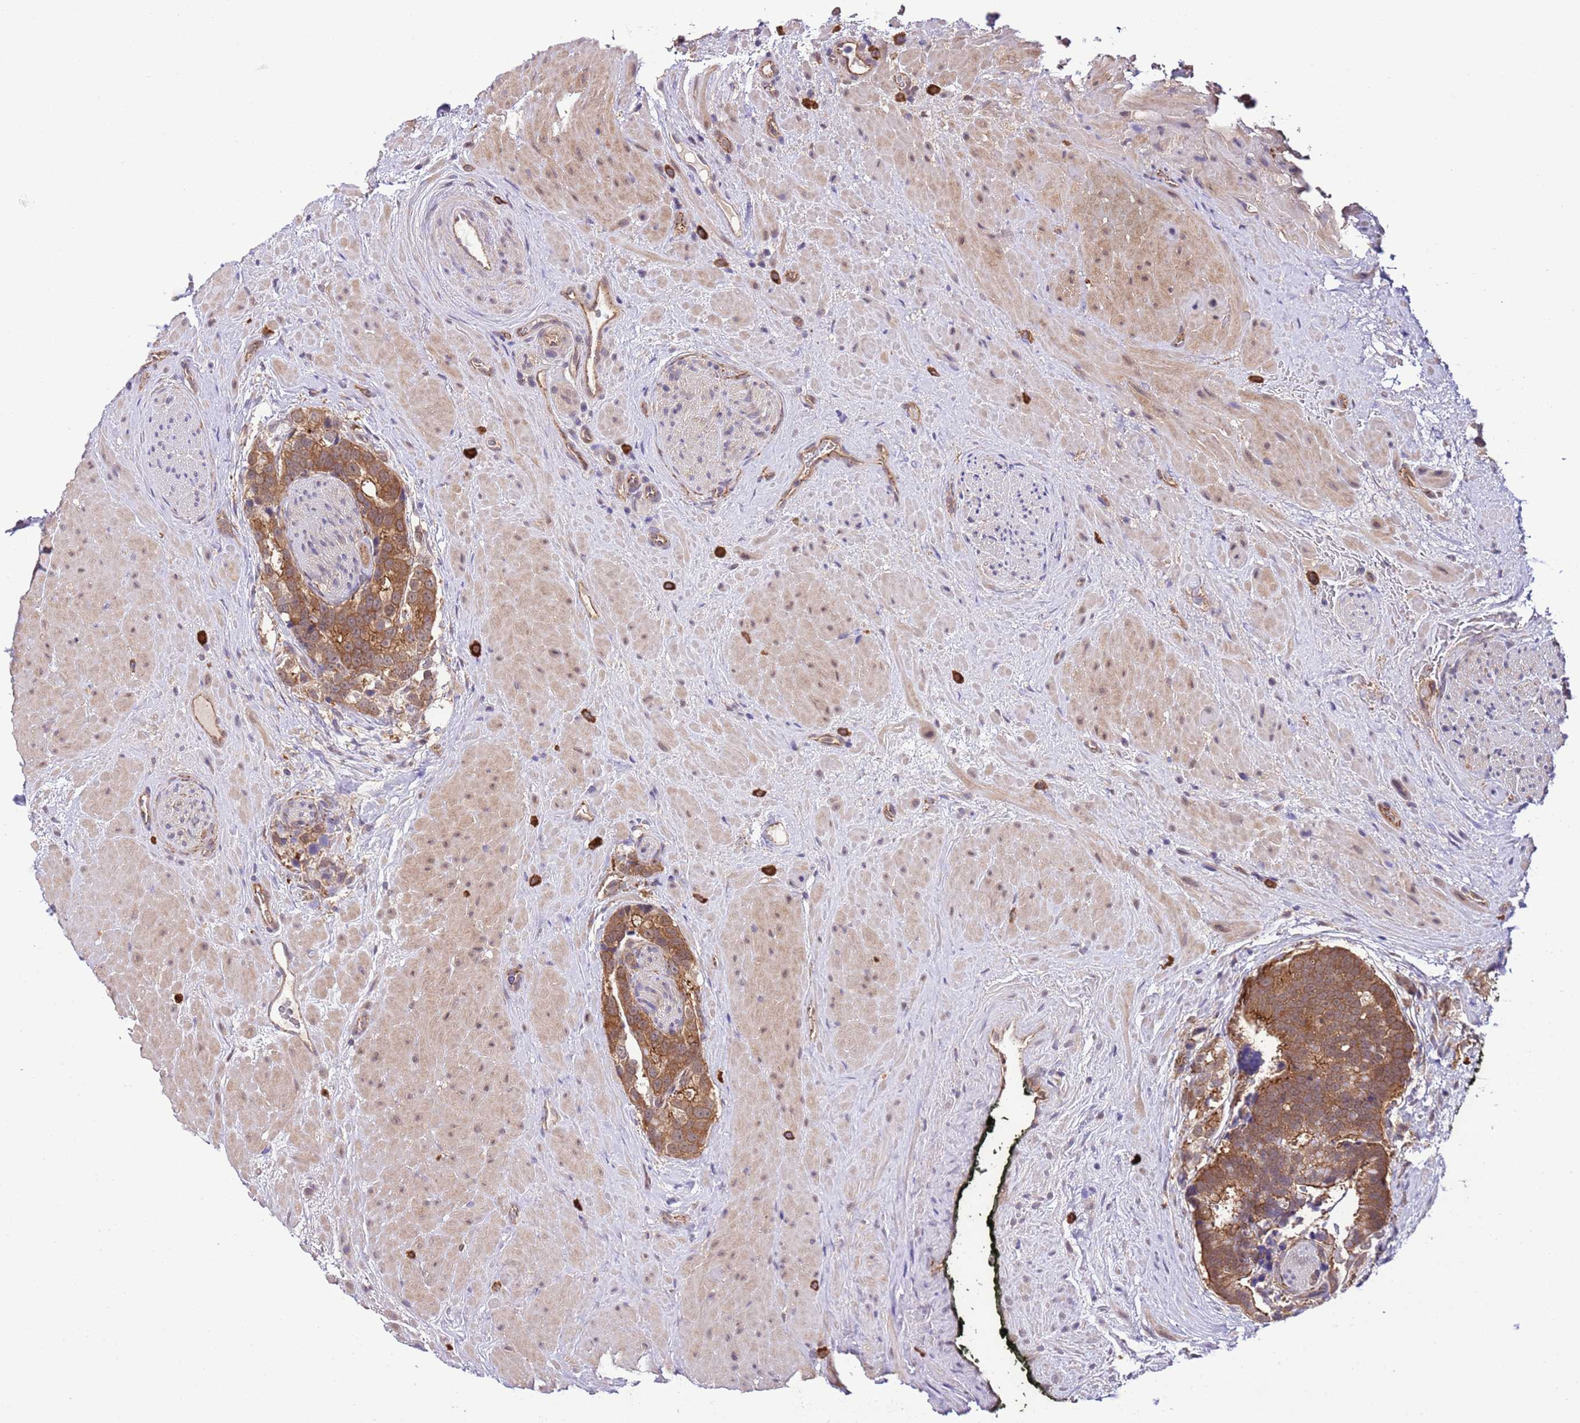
{"staining": {"intensity": "moderate", "quantity": ">75%", "location": "cytoplasmic/membranous"}, "tissue": "prostate cancer", "cell_type": "Tumor cells", "image_type": "cancer", "snomed": [{"axis": "morphology", "description": "Adenocarcinoma, High grade"}, {"axis": "topography", "description": "Prostate"}], "caption": "A micrograph of prostate adenocarcinoma (high-grade) stained for a protein exhibits moderate cytoplasmic/membranous brown staining in tumor cells.", "gene": "DONSON", "patient": {"sex": "male", "age": 74}}